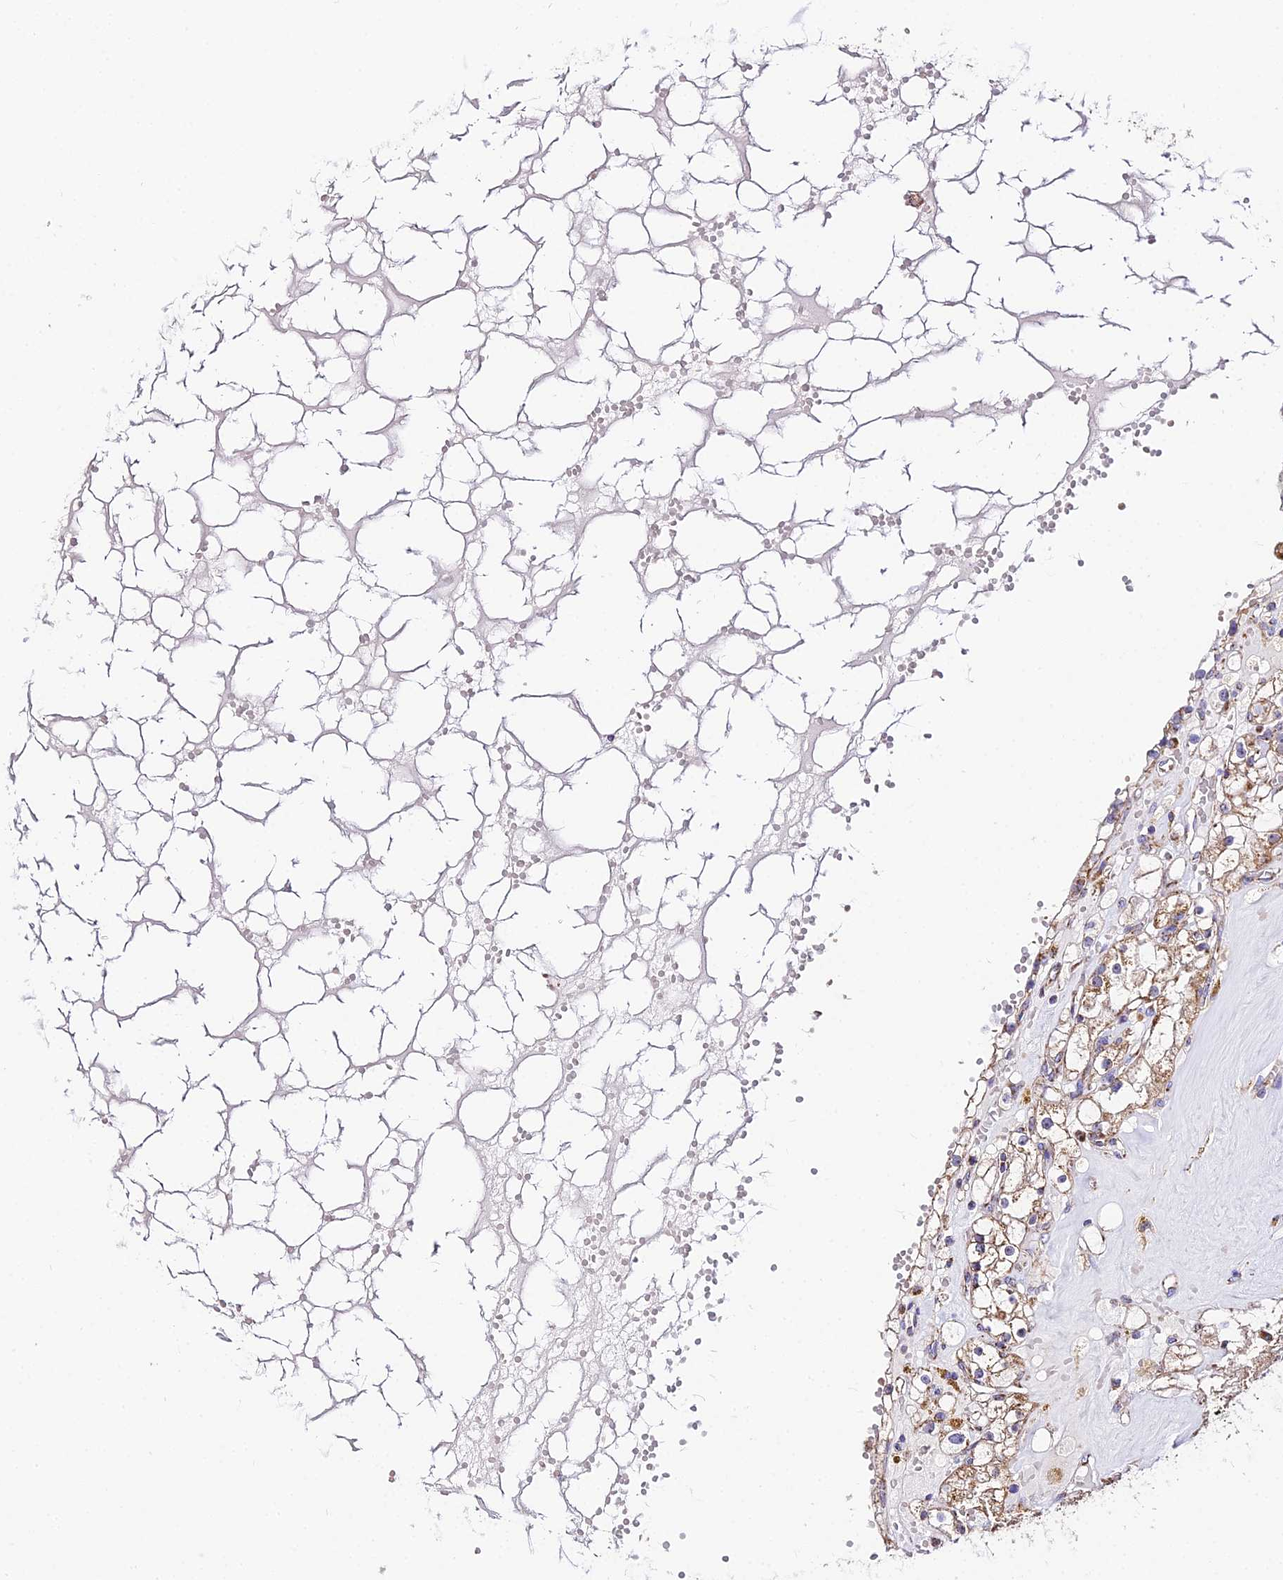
{"staining": {"intensity": "moderate", "quantity": ">75%", "location": "cytoplasmic/membranous"}, "tissue": "renal cancer", "cell_type": "Tumor cells", "image_type": "cancer", "snomed": [{"axis": "morphology", "description": "Adenocarcinoma, NOS"}, {"axis": "topography", "description": "Kidney"}], "caption": "Brown immunohistochemical staining in adenocarcinoma (renal) exhibits moderate cytoplasmic/membranous expression in about >75% of tumor cells.", "gene": "OCIAD1", "patient": {"sex": "male", "age": 56}}